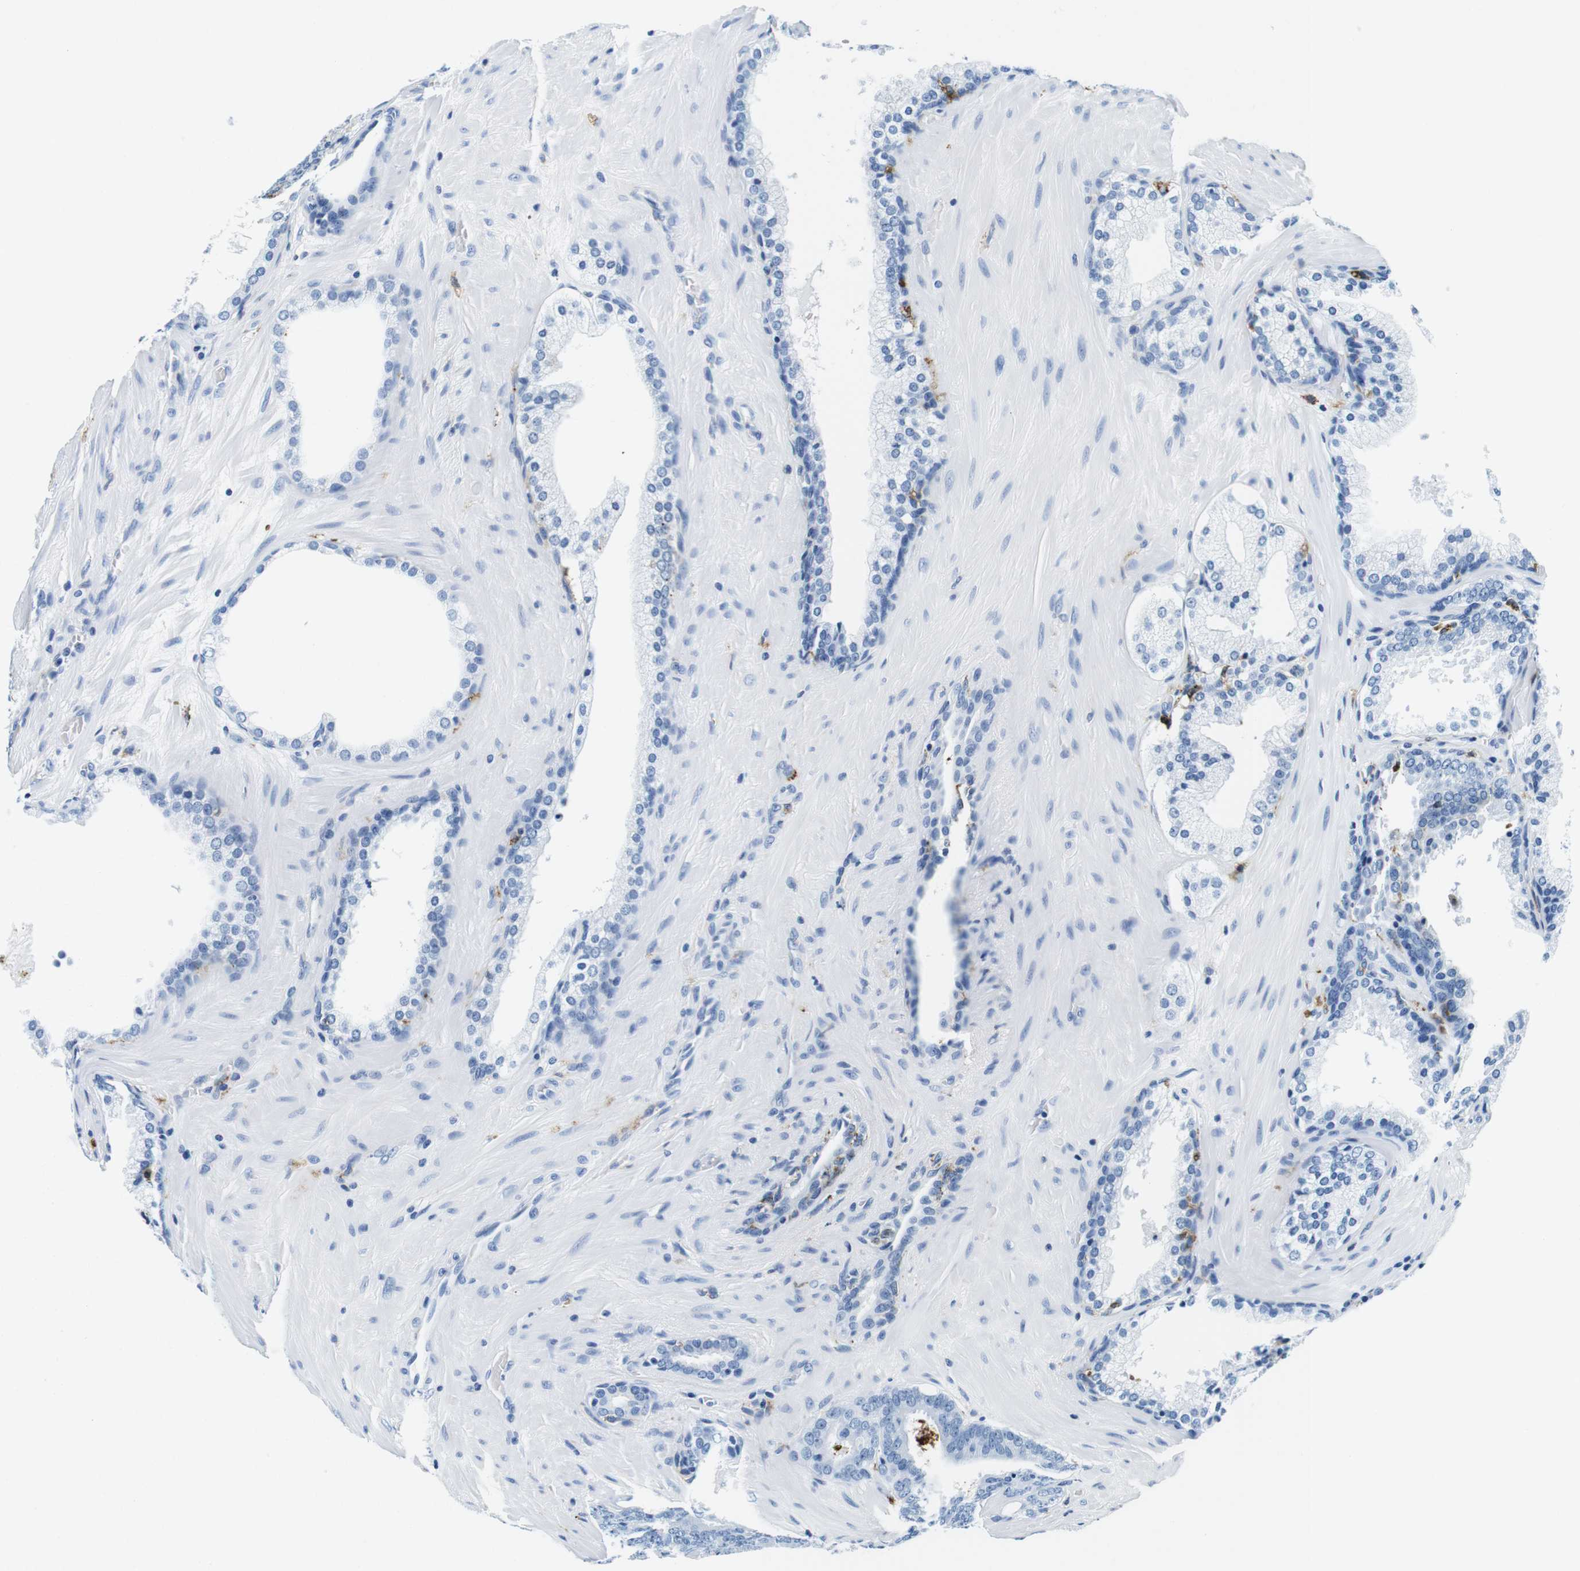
{"staining": {"intensity": "negative", "quantity": "none", "location": "none"}, "tissue": "prostate cancer", "cell_type": "Tumor cells", "image_type": "cancer", "snomed": [{"axis": "morphology", "description": "Adenocarcinoma, High grade"}, {"axis": "topography", "description": "Prostate"}], "caption": "This image is of high-grade adenocarcinoma (prostate) stained with IHC to label a protein in brown with the nuclei are counter-stained blue. There is no expression in tumor cells.", "gene": "HLA-DRB1", "patient": {"sex": "male", "age": 60}}